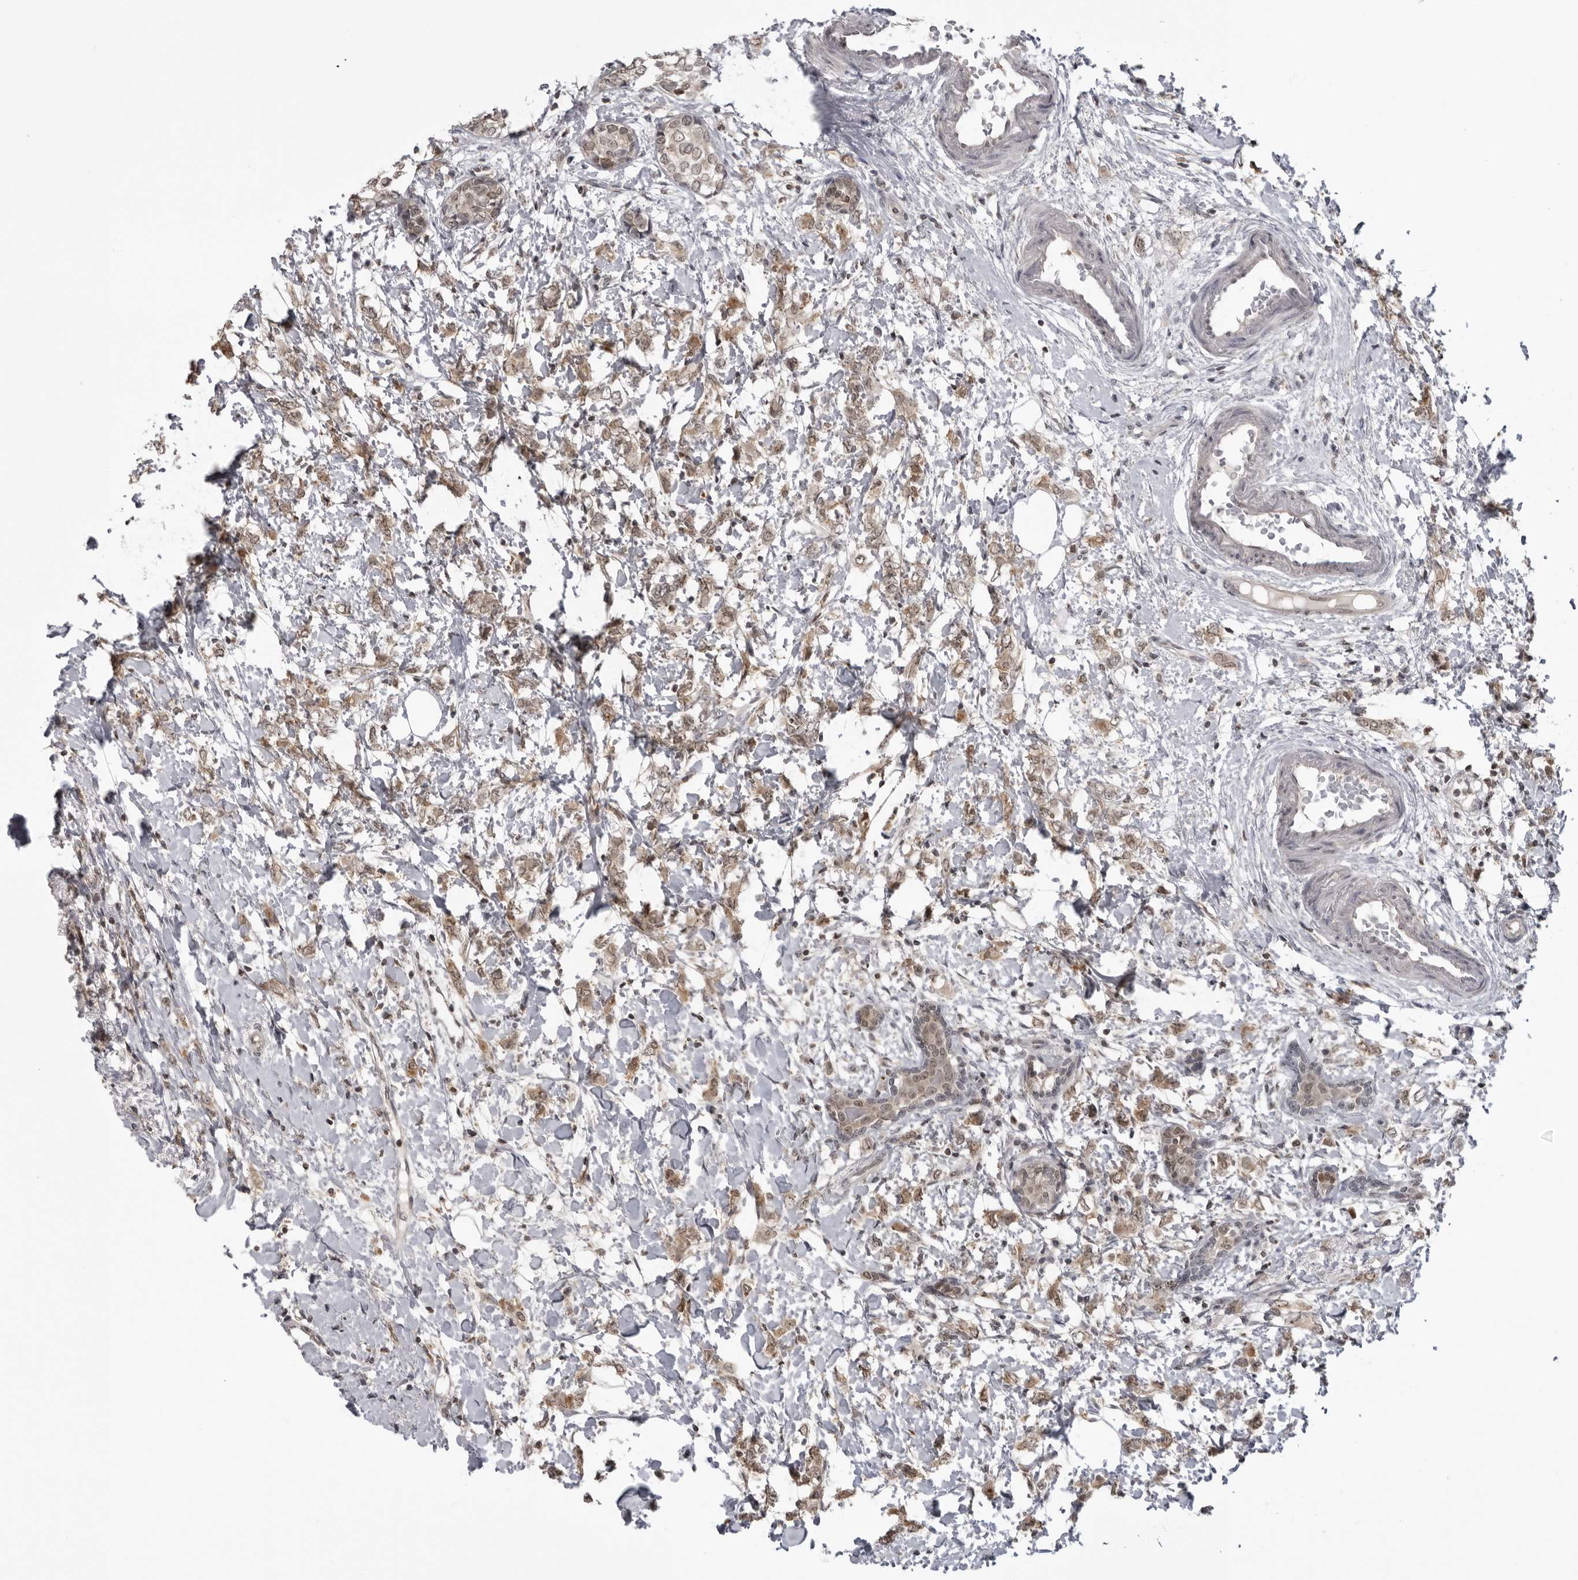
{"staining": {"intensity": "moderate", "quantity": ">75%", "location": "cytoplasmic/membranous"}, "tissue": "breast cancer", "cell_type": "Tumor cells", "image_type": "cancer", "snomed": [{"axis": "morphology", "description": "Normal tissue, NOS"}, {"axis": "morphology", "description": "Lobular carcinoma"}, {"axis": "topography", "description": "Breast"}], "caption": "Lobular carcinoma (breast) was stained to show a protein in brown. There is medium levels of moderate cytoplasmic/membranous positivity in approximately >75% of tumor cells.", "gene": "PDCL3", "patient": {"sex": "female", "age": 47}}